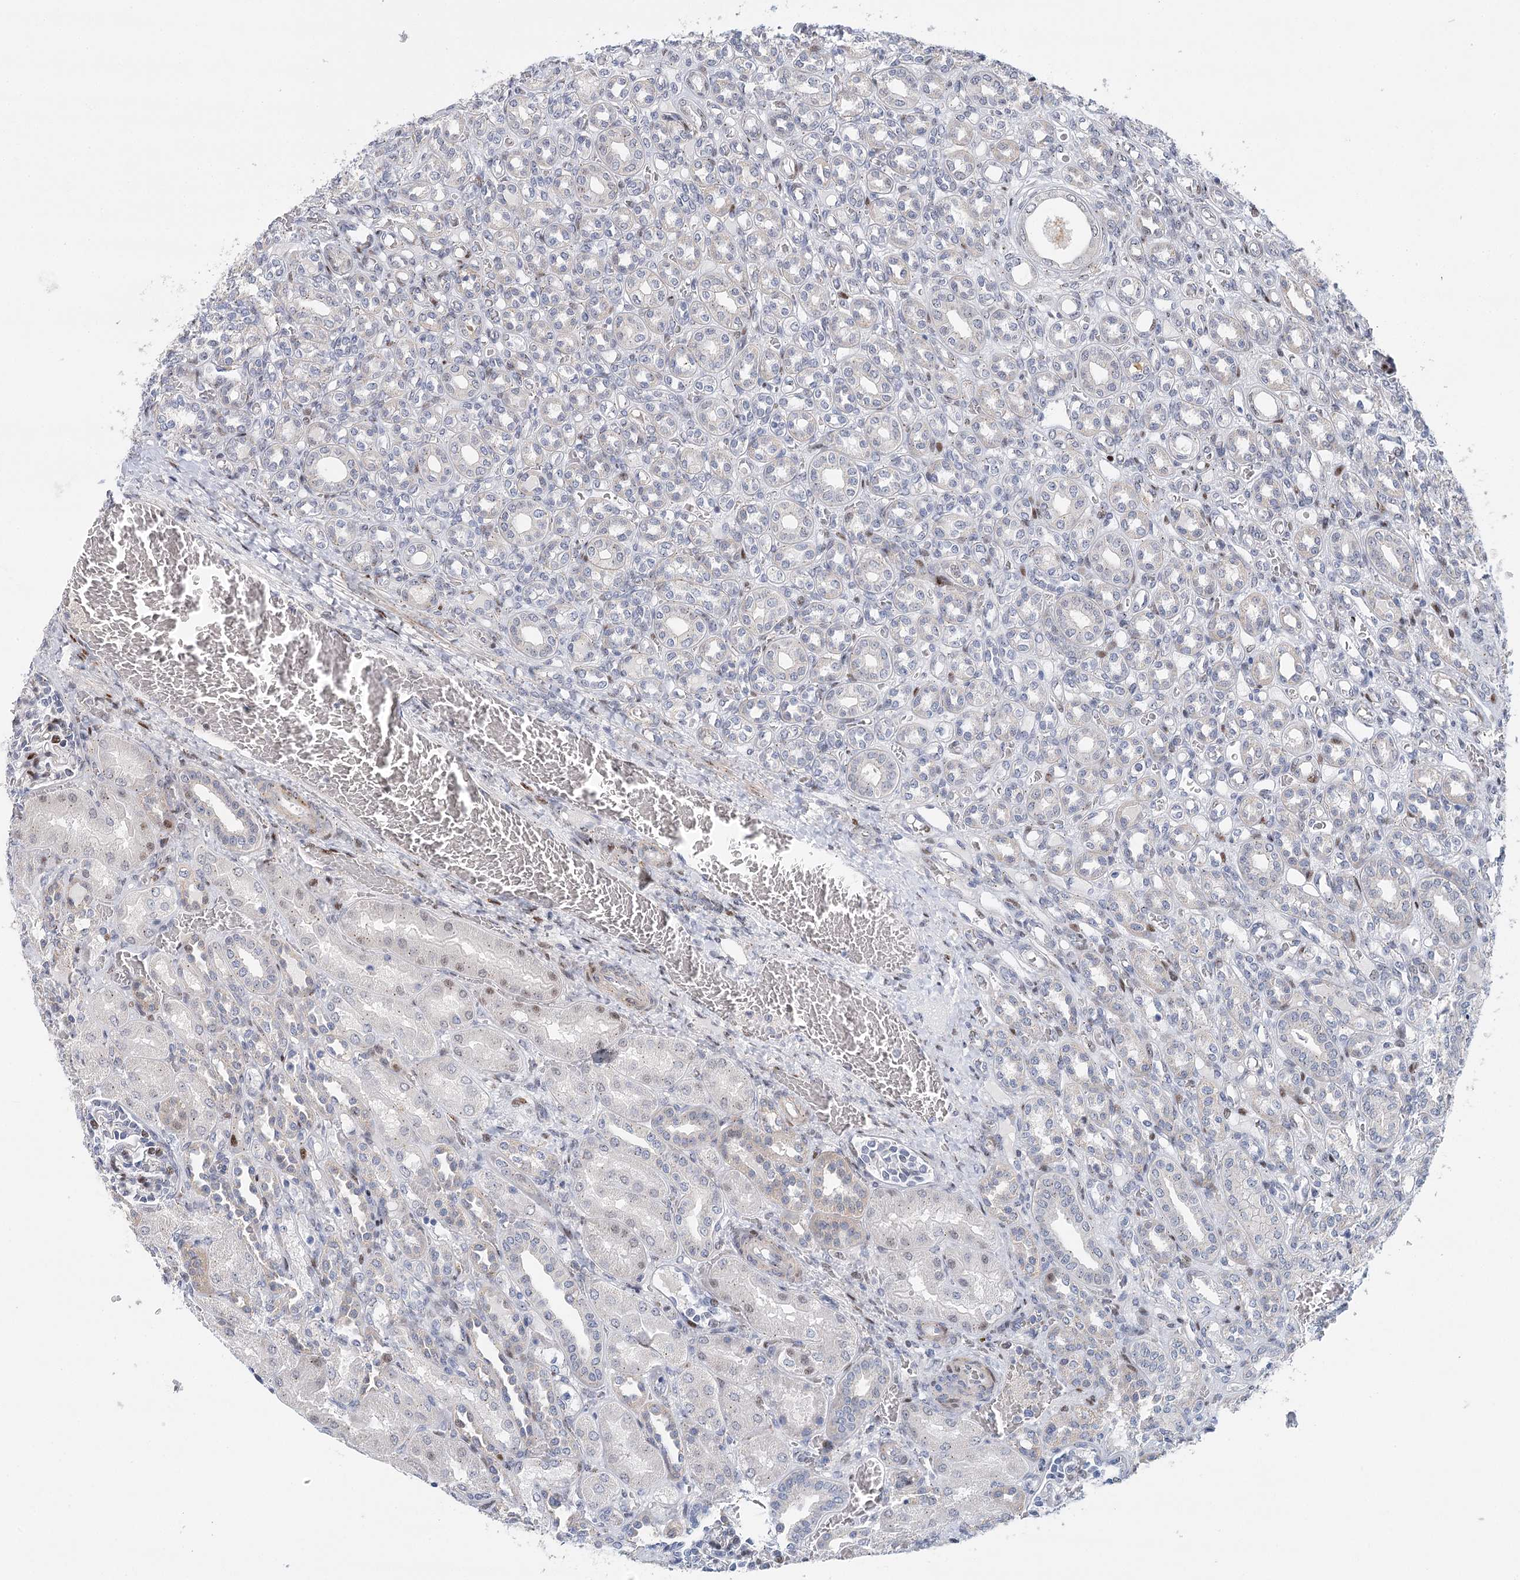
{"staining": {"intensity": "moderate", "quantity": "<25%", "location": "nuclear"}, "tissue": "kidney", "cell_type": "Cells in glomeruli", "image_type": "normal", "snomed": [{"axis": "morphology", "description": "Normal tissue, NOS"}, {"axis": "morphology", "description": "Neoplasm, malignant, NOS"}, {"axis": "topography", "description": "Kidney"}], "caption": "IHC of unremarkable kidney exhibits low levels of moderate nuclear staining in approximately <25% of cells in glomeruli. The protein is stained brown, and the nuclei are stained in blue (DAB (3,3'-diaminobenzidine) IHC with brightfield microscopy, high magnification).", "gene": "CAMTA1", "patient": {"sex": "female", "age": 1}}